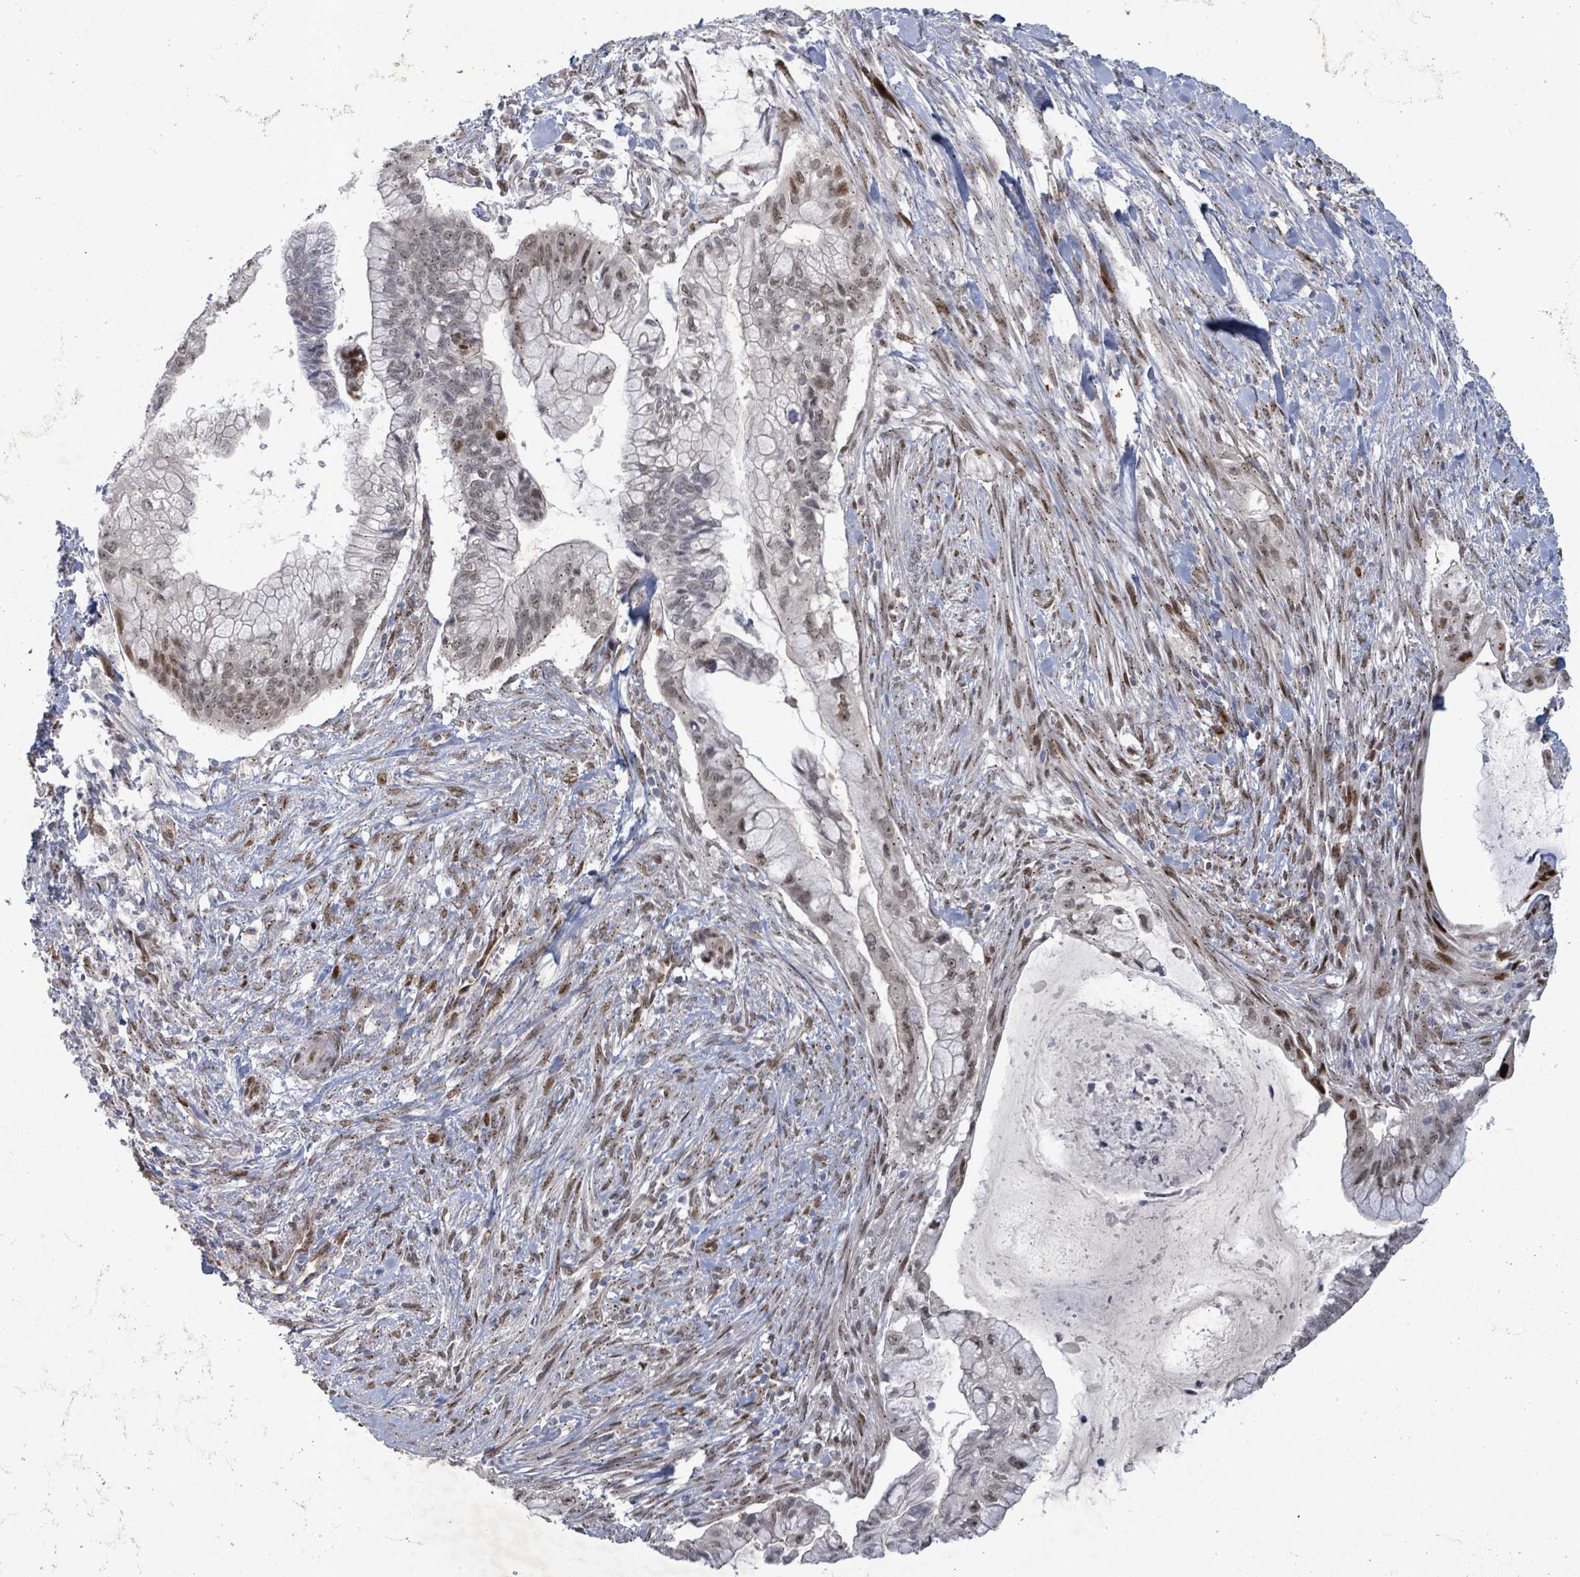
{"staining": {"intensity": "moderate", "quantity": ">75%", "location": "nuclear"}, "tissue": "pancreatic cancer", "cell_type": "Tumor cells", "image_type": "cancer", "snomed": [{"axis": "morphology", "description": "Adenocarcinoma, NOS"}, {"axis": "topography", "description": "Pancreas"}], "caption": "Immunohistochemistry (IHC) photomicrograph of pancreatic adenocarcinoma stained for a protein (brown), which demonstrates medium levels of moderate nuclear expression in about >75% of tumor cells.", "gene": "TUSC1", "patient": {"sex": "male", "age": 48}}